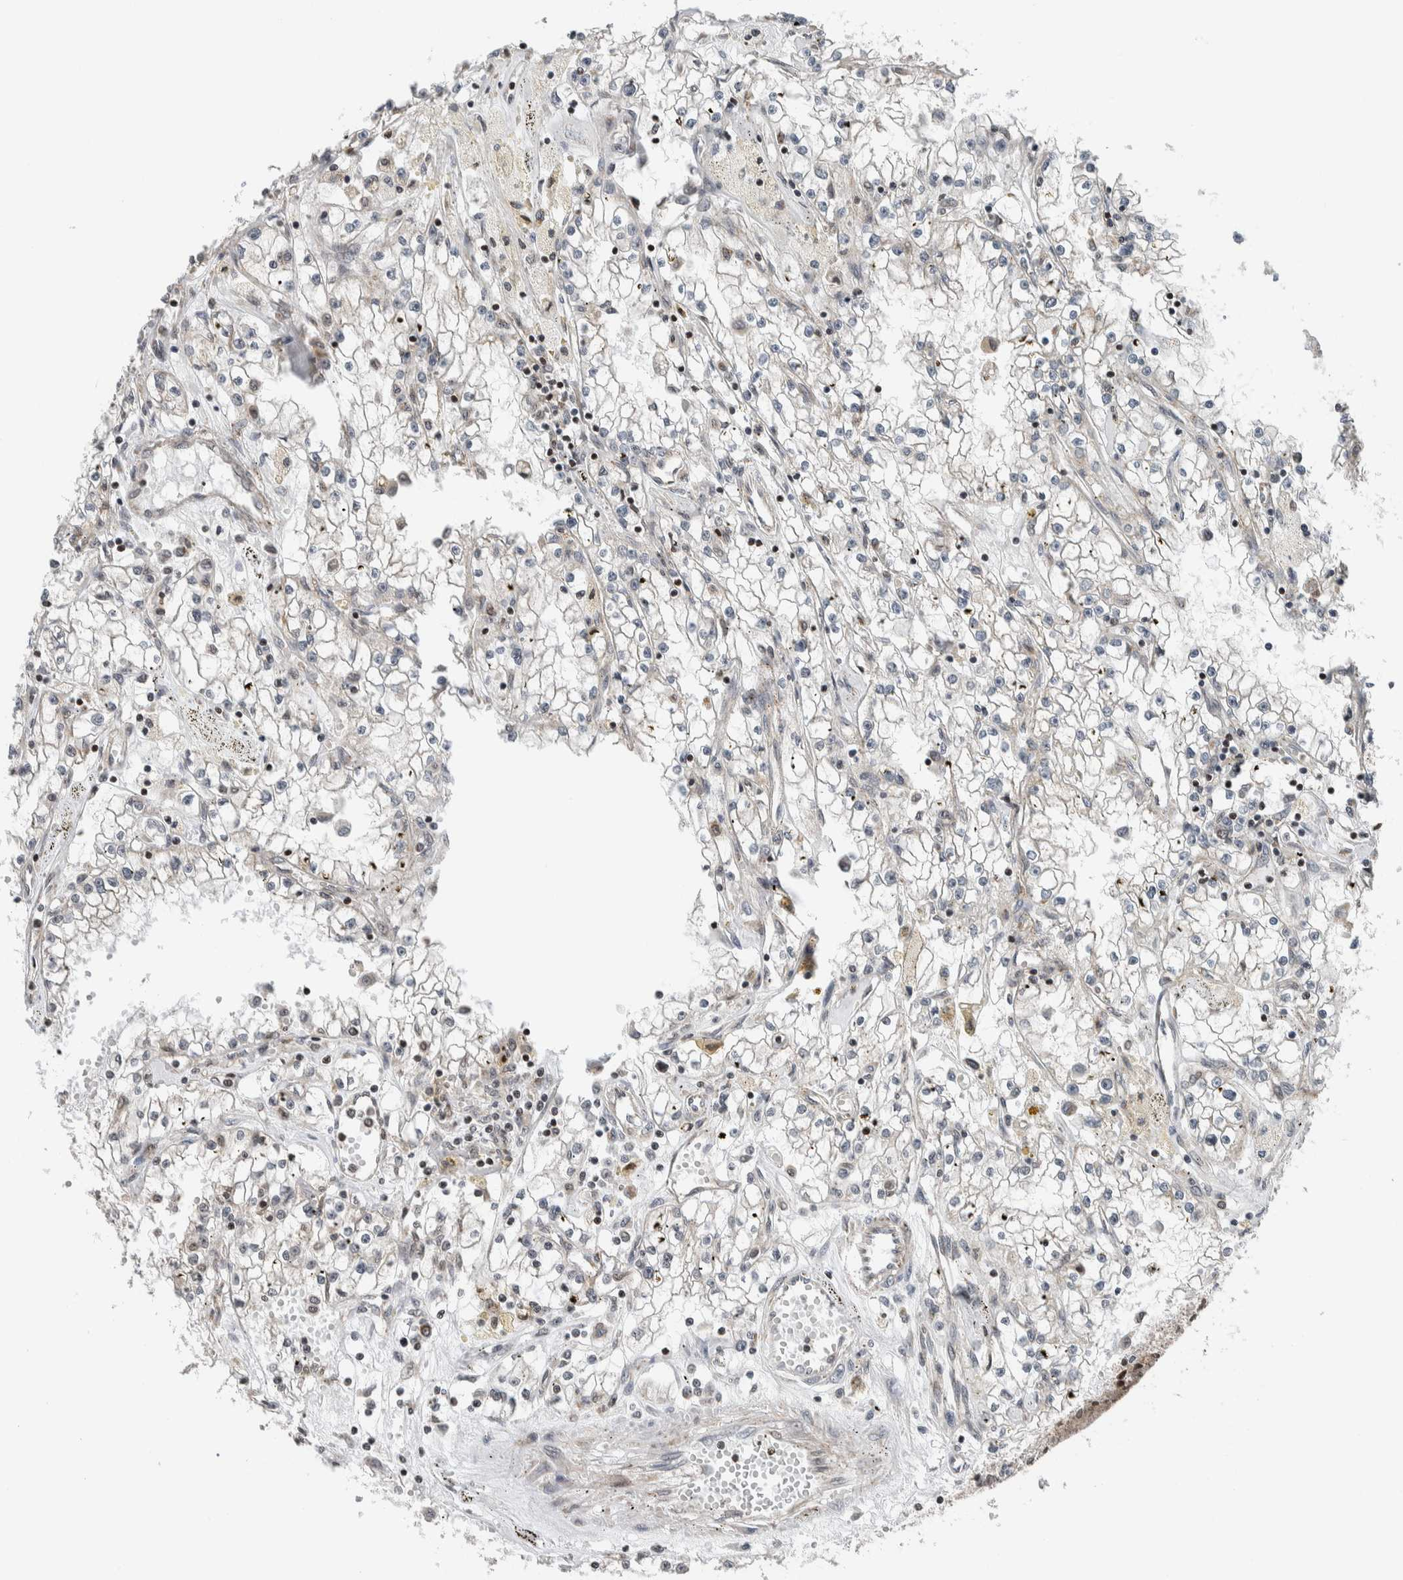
{"staining": {"intensity": "negative", "quantity": "none", "location": "none"}, "tissue": "renal cancer", "cell_type": "Tumor cells", "image_type": "cancer", "snomed": [{"axis": "morphology", "description": "Adenocarcinoma, NOS"}, {"axis": "topography", "description": "Kidney"}], "caption": "An IHC histopathology image of renal cancer is shown. There is no staining in tumor cells of renal cancer. (DAB IHC with hematoxylin counter stain).", "gene": "NPLOC4", "patient": {"sex": "male", "age": 56}}